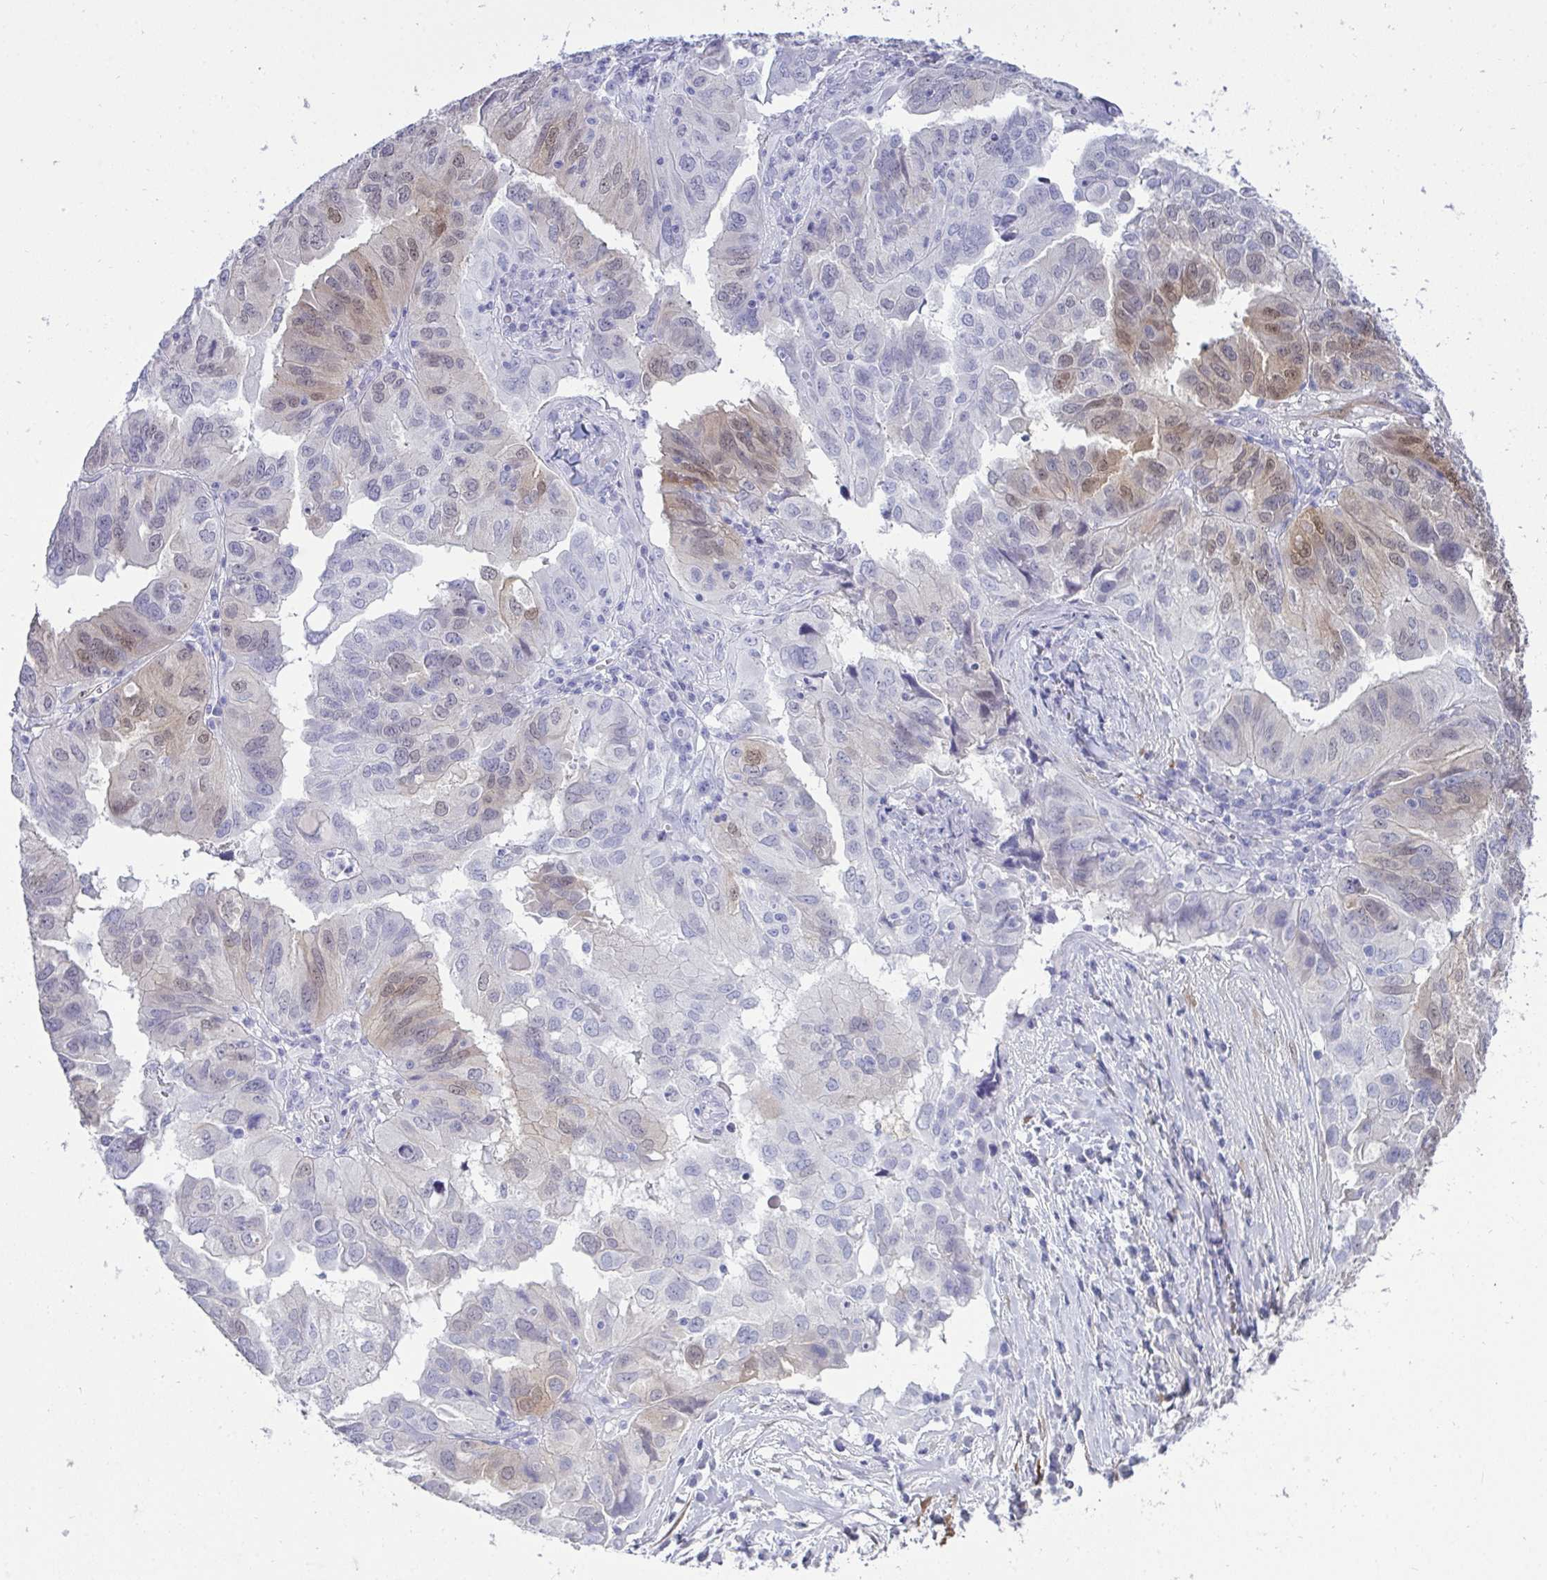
{"staining": {"intensity": "weak", "quantity": "<25%", "location": "cytoplasmic/membranous,nuclear"}, "tissue": "ovarian cancer", "cell_type": "Tumor cells", "image_type": "cancer", "snomed": [{"axis": "morphology", "description": "Cystadenocarcinoma, serous, NOS"}, {"axis": "topography", "description": "Ovary"}], "caption": "This is a histopathology image of IHC staining of ovarian serous cystadenocarcinoma, which shows no expression in tumor cells. (DAB (3,3'-diaminobenzidine) immunohistochemistry, high magnification).", "gene": "HSPB6", "patient": {"sex": "female", "age": 79}}